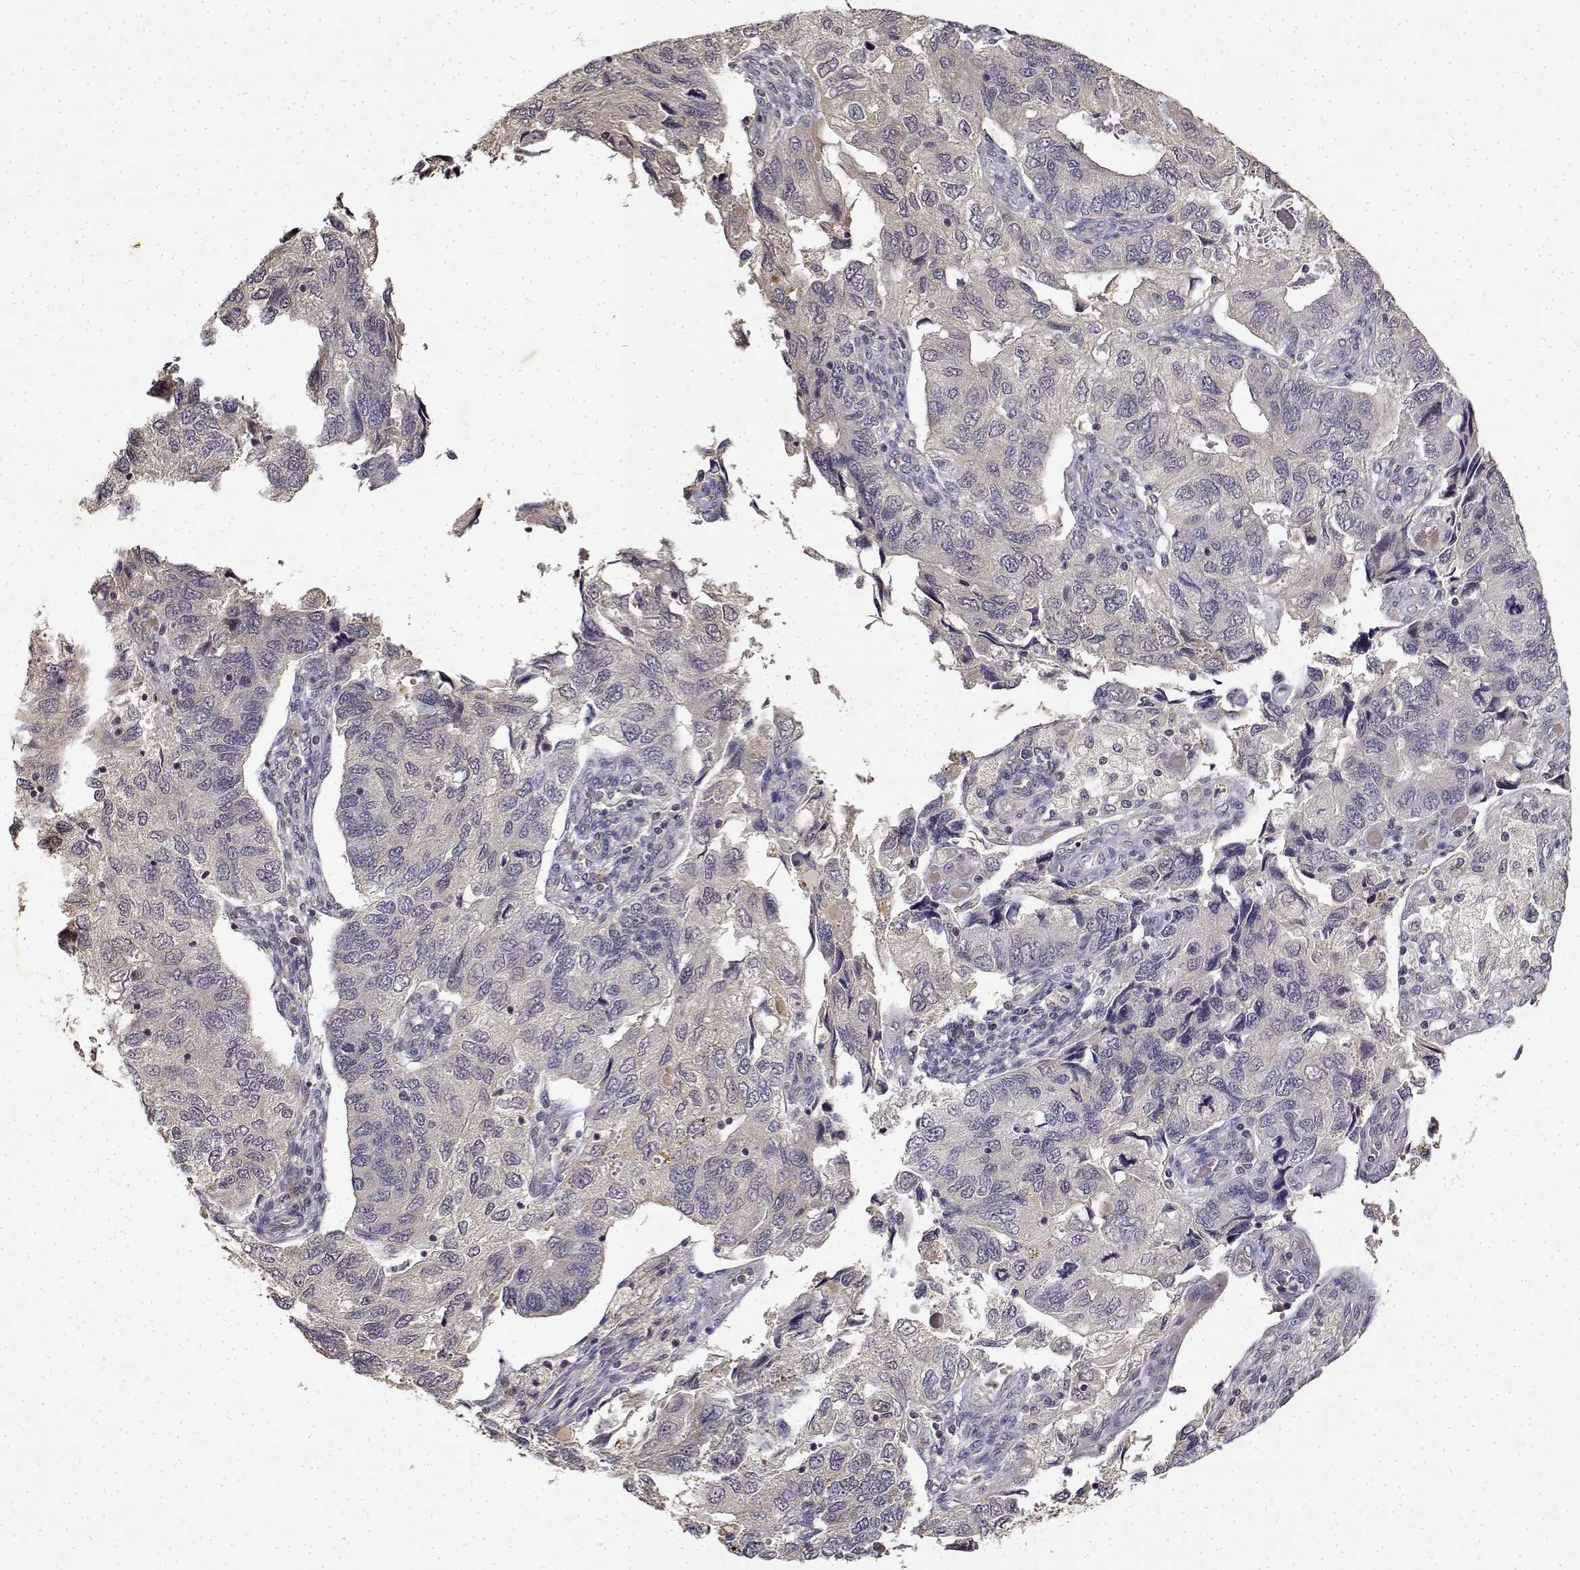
{"staining": {"intensity": "negative", "quantity": "none", "location": "none"}, "tissue": "endometrial cancer", "cell_type": "Tumor cells", "image_type": "cancer", "snomed": [{"axis": "morphology", "description": "Carcinoma, NOS"}, {"axis": "topography", "description": "Uterus"}], "caption": "Immunohistochemistry micrograph of human endometrial cancer stained for a protein (brown), which reveals no positivity in tumor cells.", "gene": "BDNF", "patient": {"sex": "female", "age": 76}}